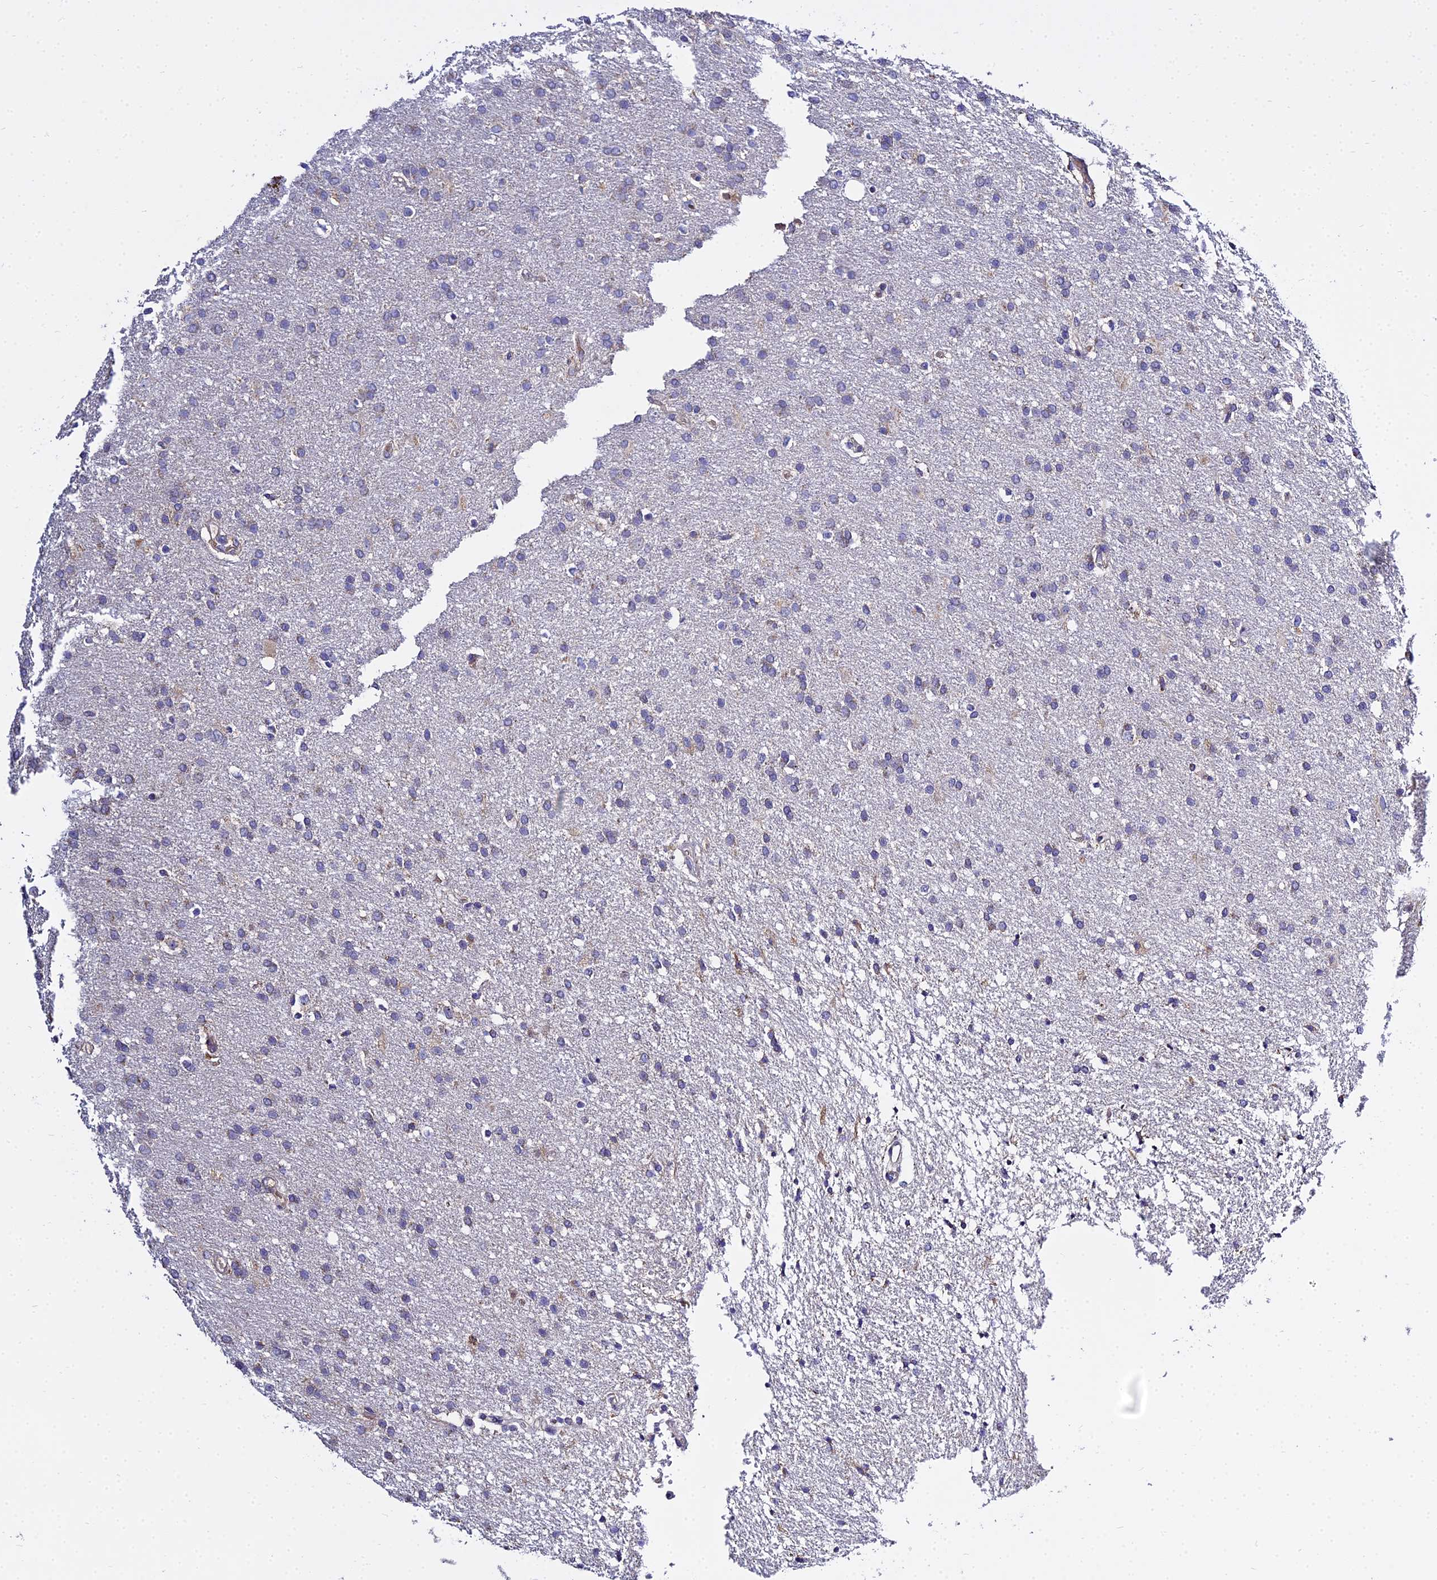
{"staining": {"intensity": "negative", "quantity": "none", "location": "none"}, "tissue": "glioma", "cell_type": "Tumor cells", "image_type": "cancer", "snomed": [{"axis": "morphology", "description": "Glioma, malignant, High grade"}, {"axis": "topography", "description": "Brain"}], "caption": "The IHC histopathology image has no significant positivity in tumor cells of glioma tissue.", "gene": "TYW5", "patient": {"sex": "male", "age": 72}}